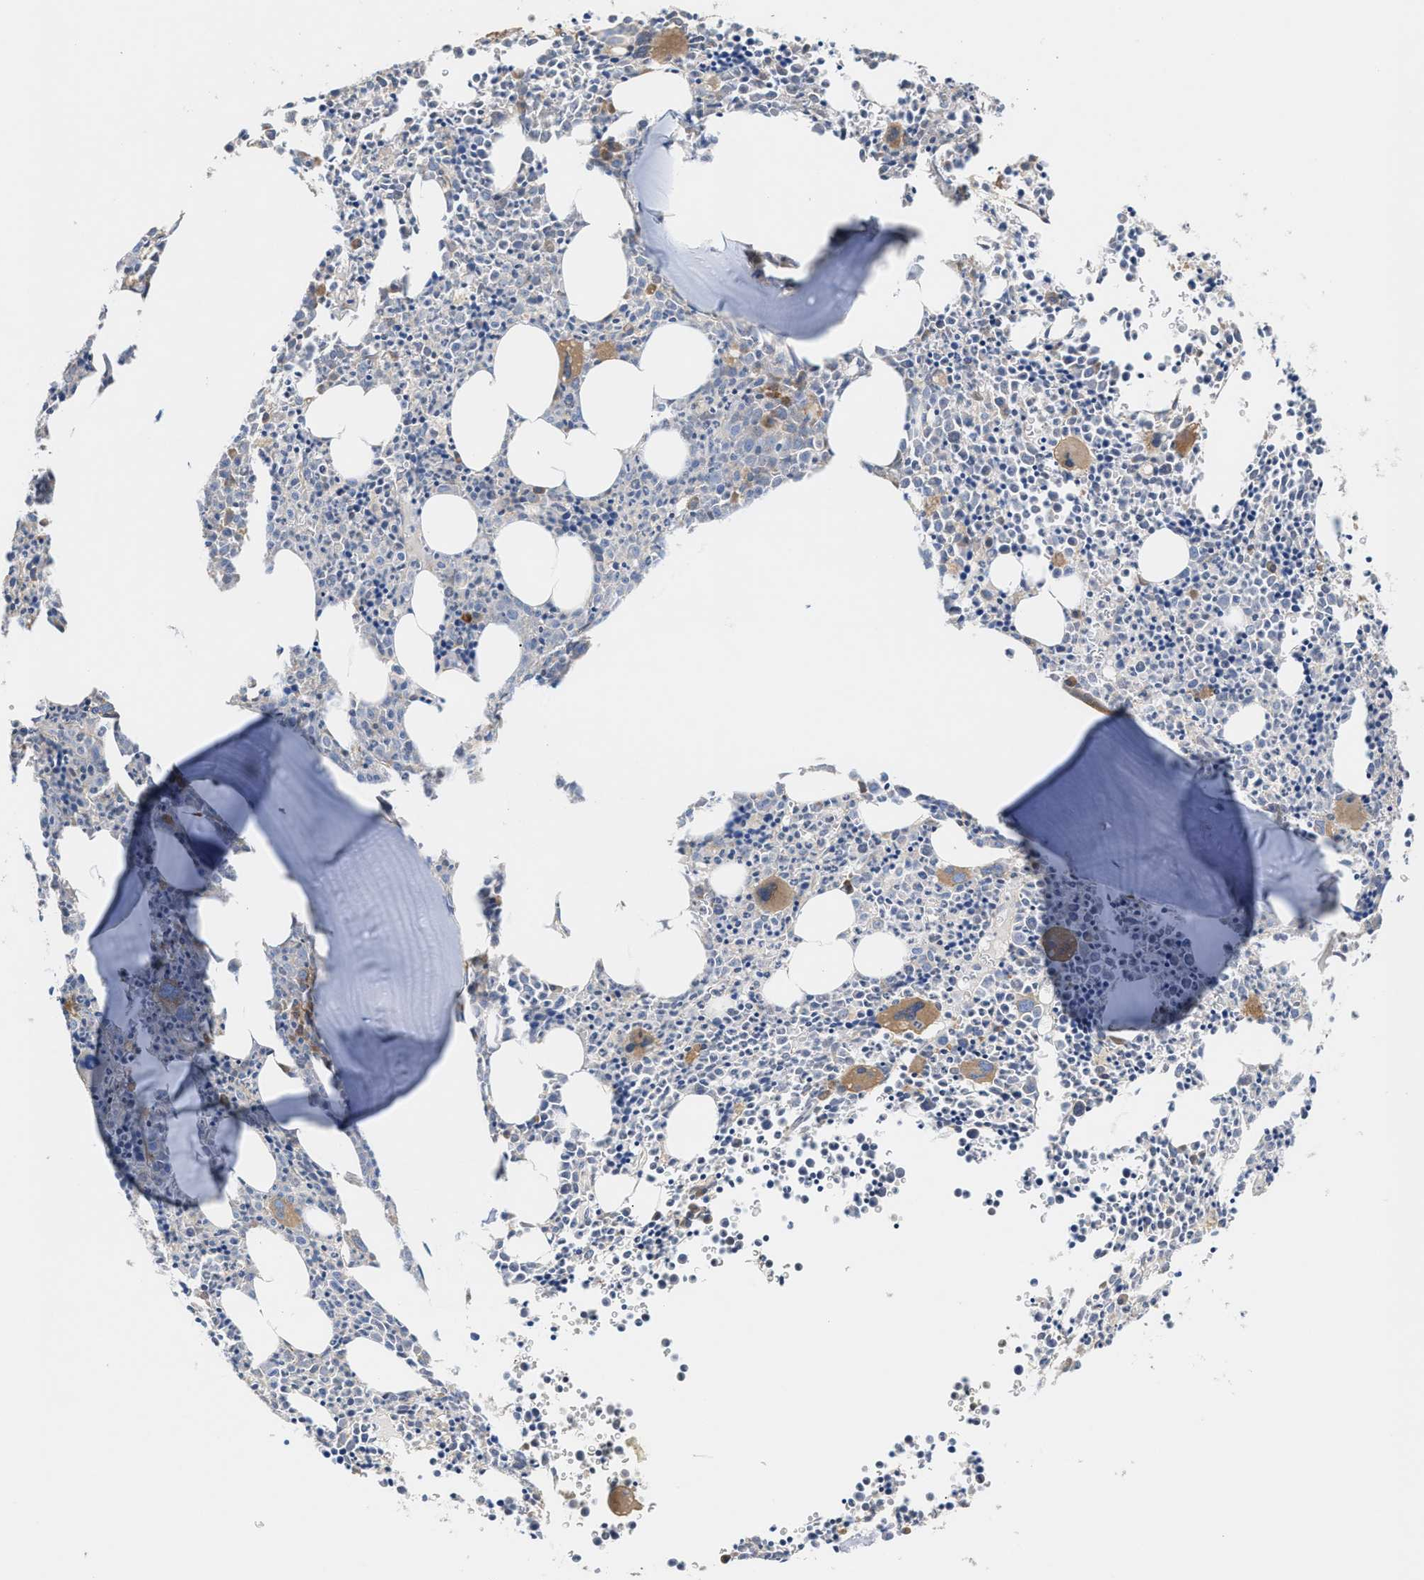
{"staining": {"intensity": "moderate", "quantity": "<25%", "location": "cytoplasmic/membranous"}, "tissue": "bone marrow", "cell_type": "Hematopoietic cells", "image_type": "normal", "snomed": [{"axis": "morphology", "description": "Normal tissue, NOS"}, {"axis": "morphology", "description": "Inflammation, NOS"}, {"axis": "topography", "description": "Bone marrow"}], "caption": "Immunohistochemical staining of benign bone marrow exhibits <25% levels of moderate cytoplasmic/membranous protein expression in approximately <25% of hematopoietic cells. (DAB (3,3'-diaminobenzidine) IHC with brightfield microscopy, high magnification).", "gene": "OXSM", "patient": {"sex": "male", "age": 31}}